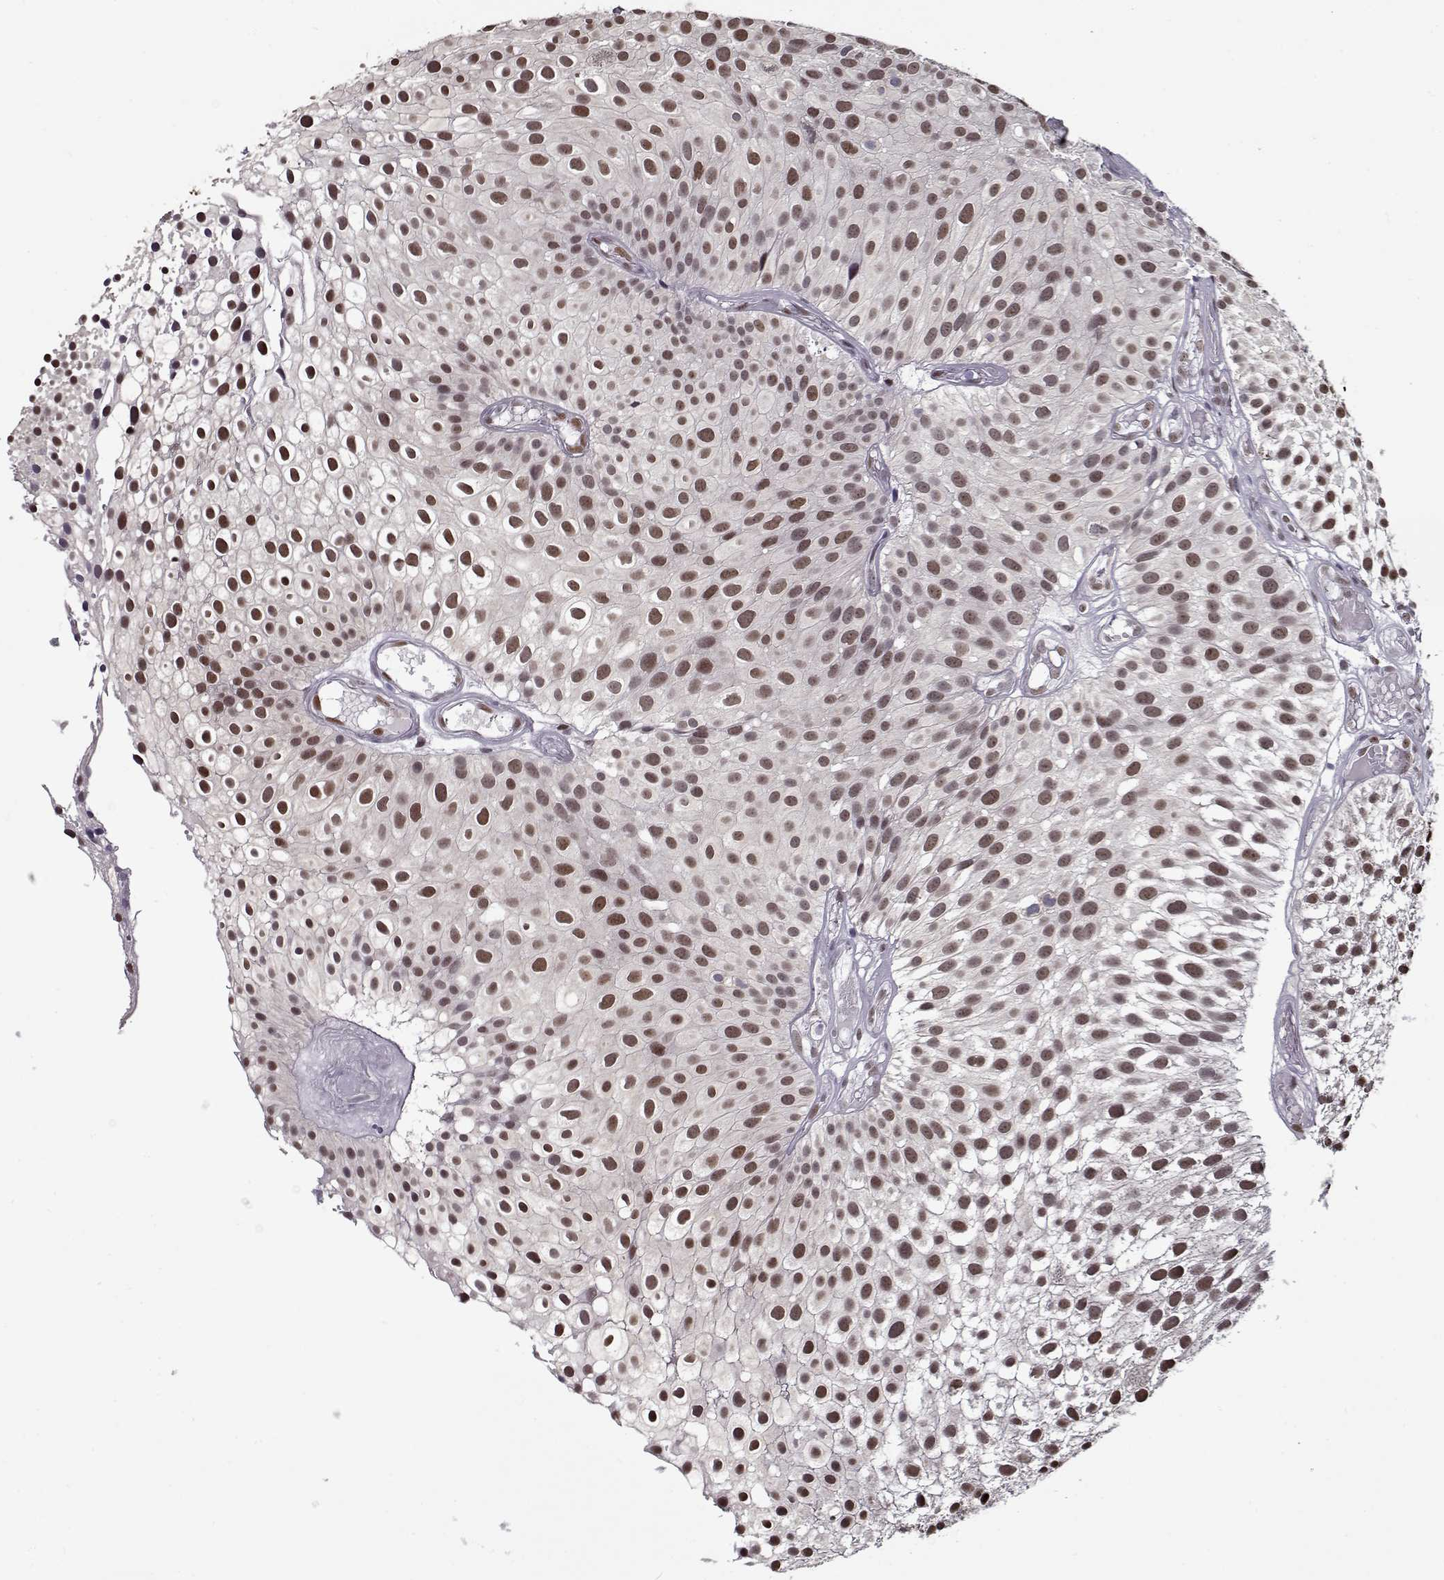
{"staining": {"intensity": "moderate", "quantity": "25%-75%", "location": "nuclear"}, "tissue": "urothelial cancer", "cell_type": "Tumor cells", "image_type": "cancer", "snomed": [{"axis": "morphology", "description": "Urothelial carcinoma, Low grade"}, {"axis": "topography", "description": "Urinary bladder"}], "caption": "This image shows IHC staining of human low-grade urothelial carcinoma, with medium moderate nuclear expression in about 25%-75% of tumor cells.", "gene": "PRMT8", "patient": {"sex": "male", "age": 79}}